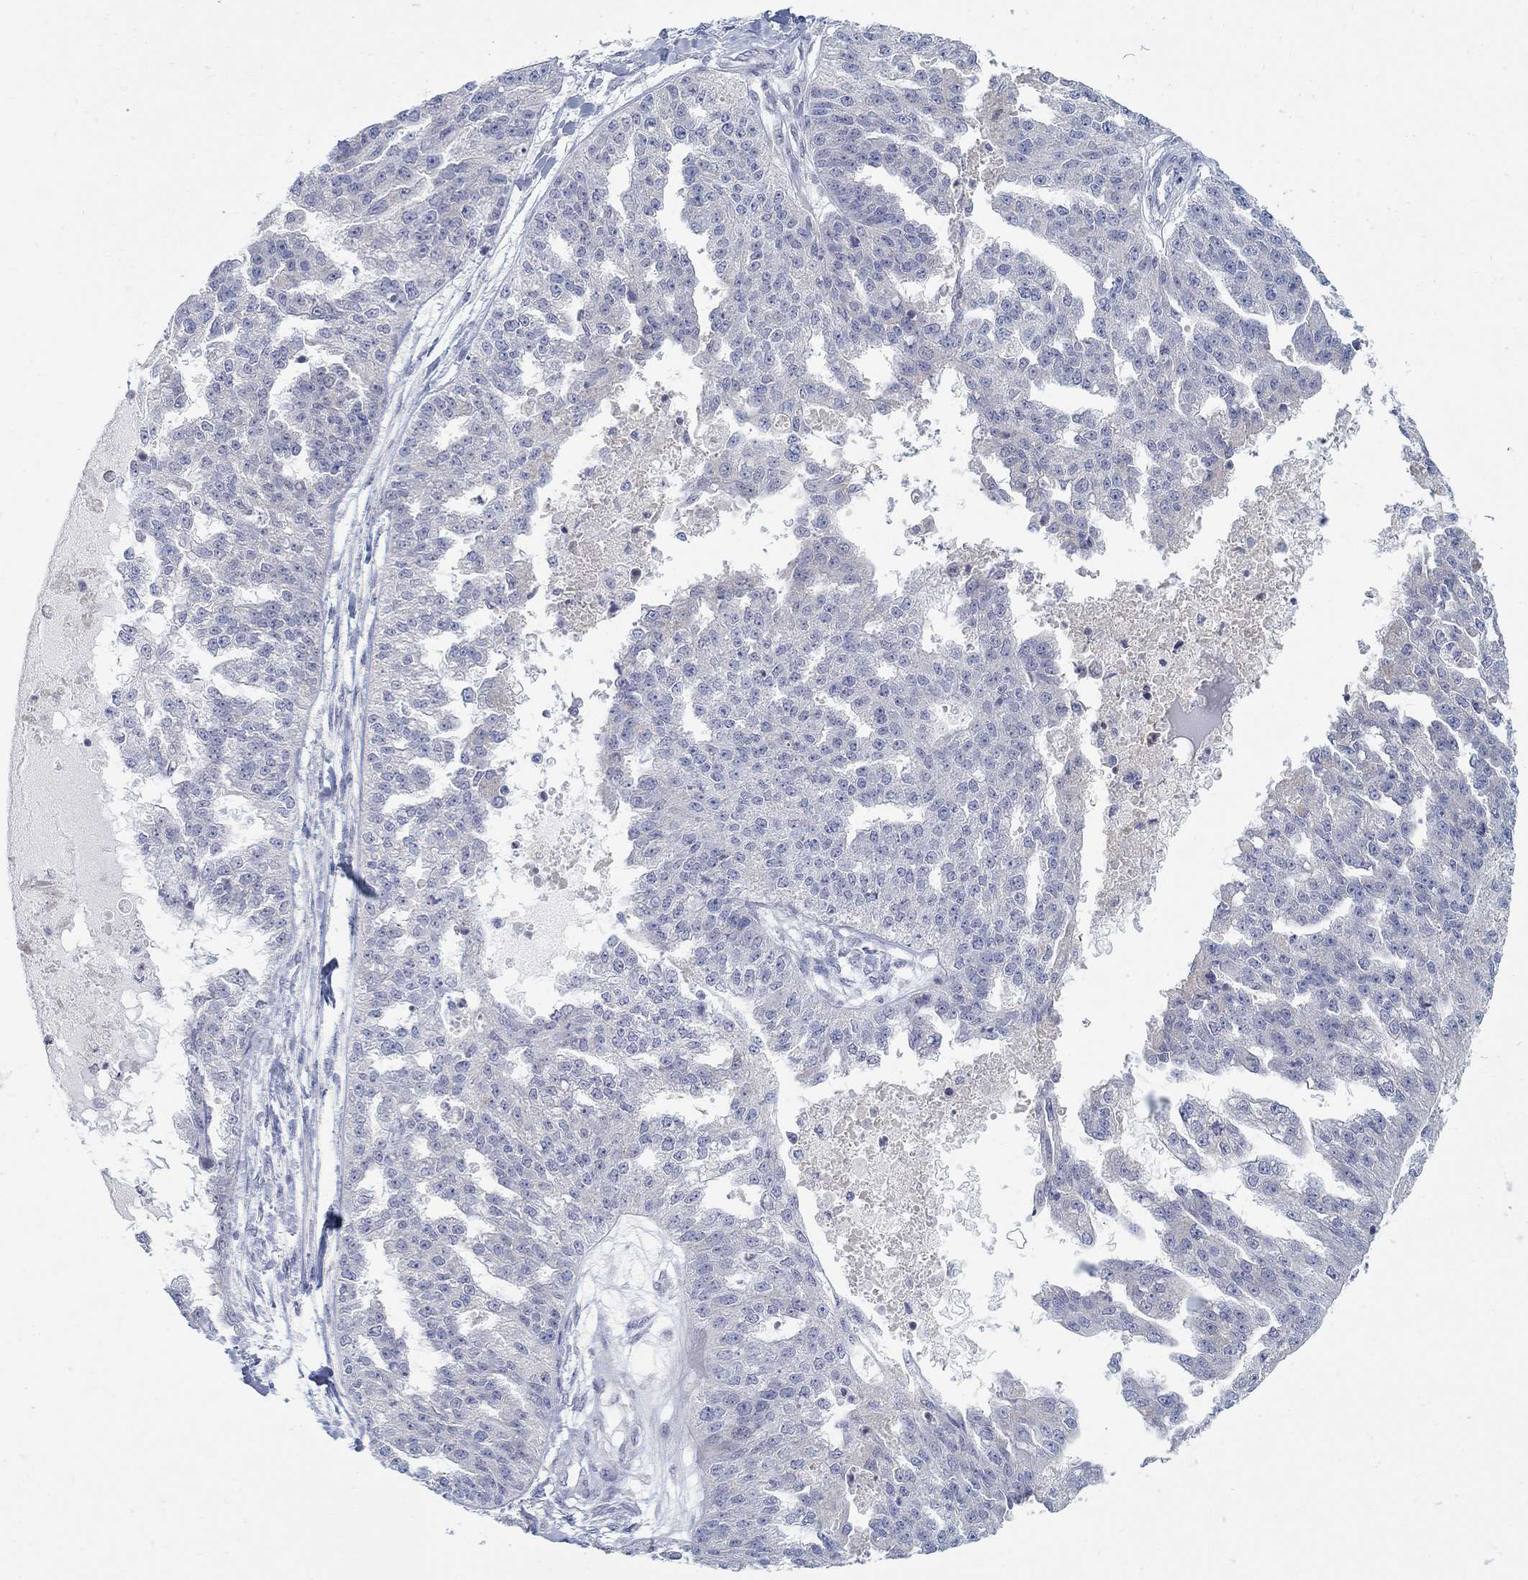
{"staining": {"intensity": "negative", "quantity": "none", "location": "none"}, "tissue": "ovarian cancer", "cell_type": "Tumor cells", "image_type": "cancer", "snomed": [{"axis": "morphology", "description": "Cystadenocarcinoma, serous, NOS"}, {"axis": "topography", "description": "Ovary"}], "caption": "This is a image of immunohistochemistry staining of serous cystadenocarcinoma (ovarian), which shows no expression in tumor cells. The staining was performed using DAB (3,3'-diaminobenzidine) to visualize the protein expression in brown, while the nuclei were stained in blue with hematoxylin (Magnification: 20x).", "gene": "ANO7", "patient": {"sex": "female", "age": 58}}